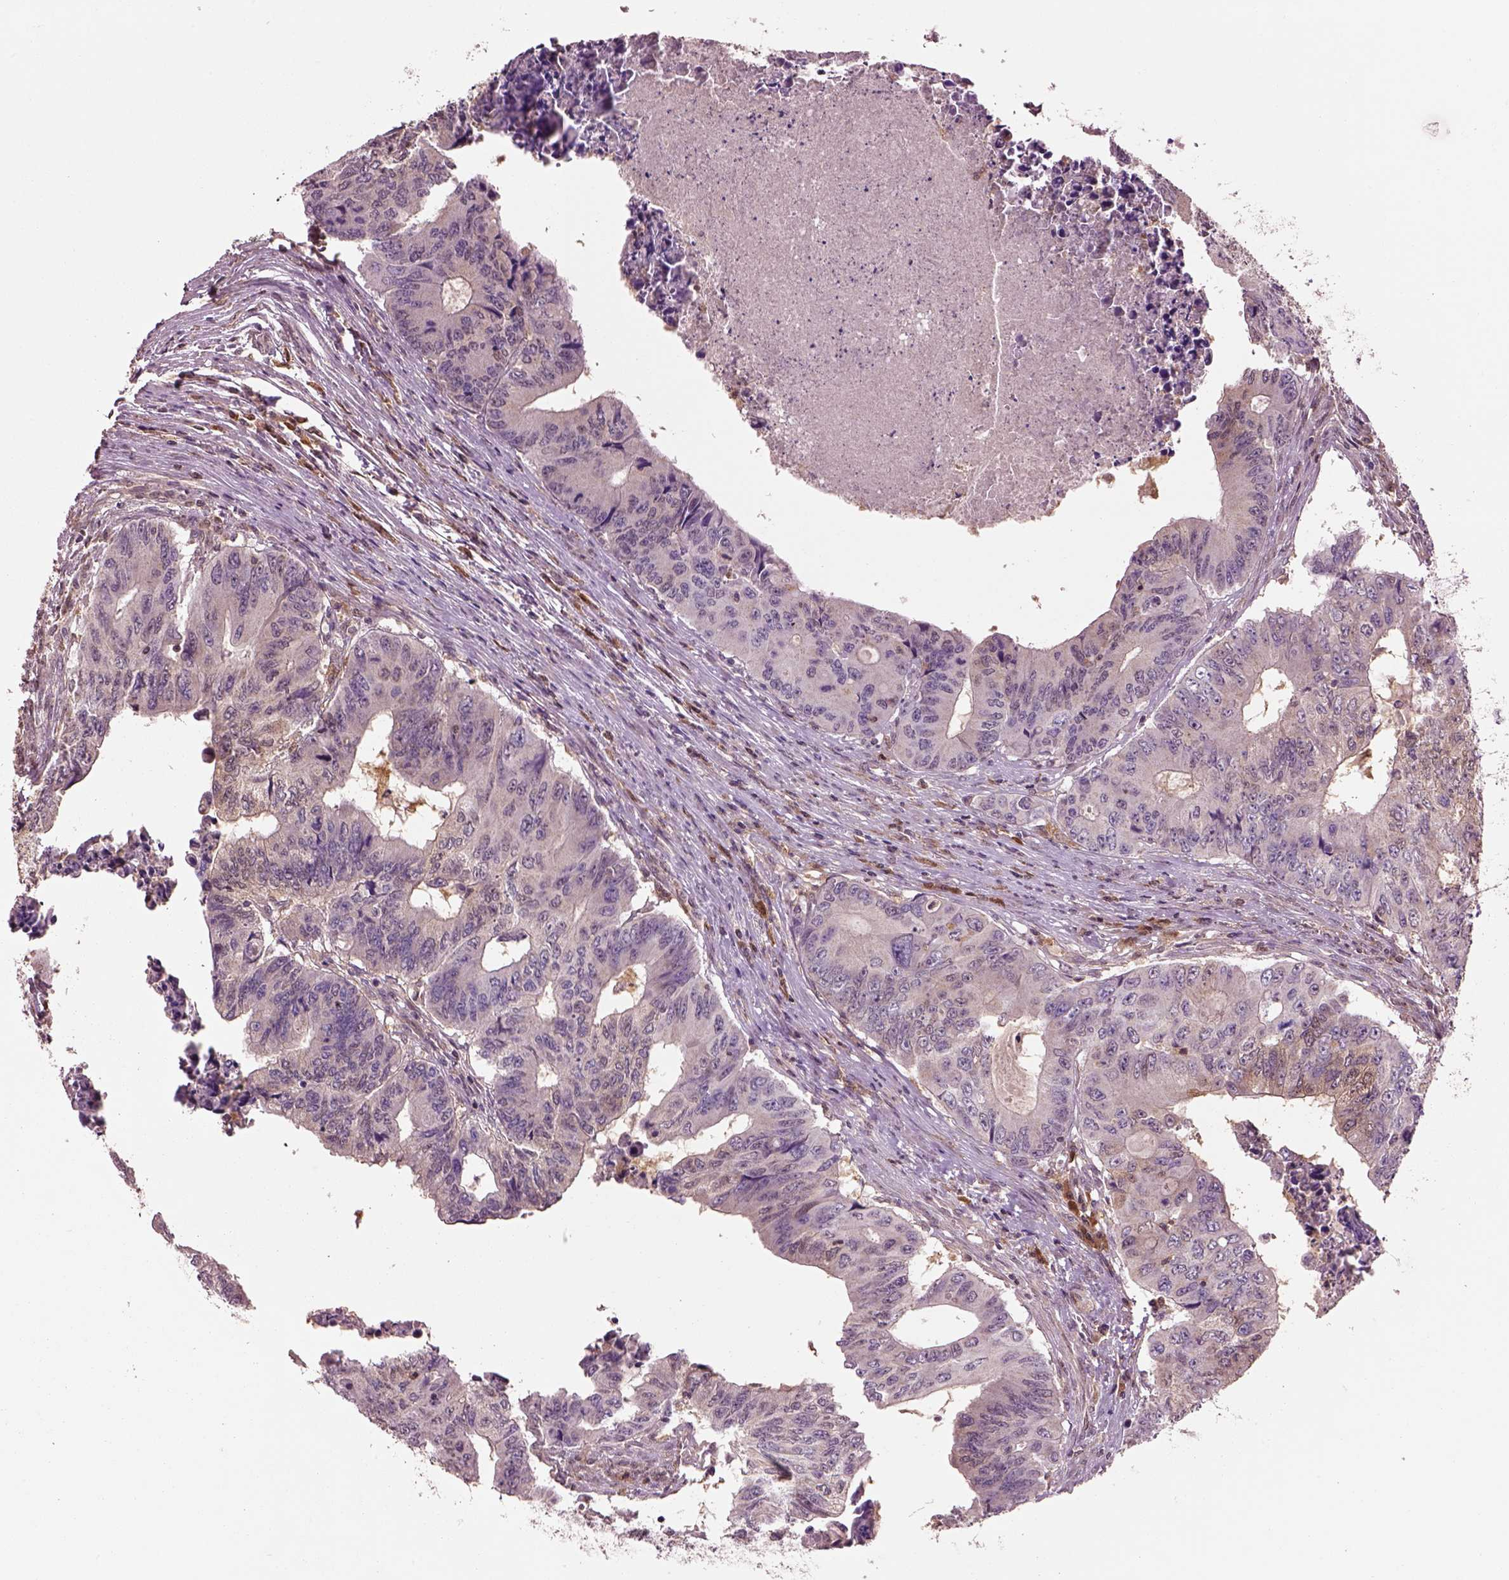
{"staining": {"intensity": "negative", "quantity": "none", "location": "none"}, "tissue": "colorectal cancer", "cell_type": "Tumor cells", "image_type": "cancer", "snomed": [{"axis": "morphology", "description": "Adenocarcinoma, NOS"}, {"axis": "topography", "description": "Colon"}], "caption": "Immunohistochemistry (IHC) image of human colorectal adenocarcinoma stained for a protein (brown), which reveals no staining in tumor cells.", "gene": "MDP1", "patient": {"sex": "male", "age": 53}}